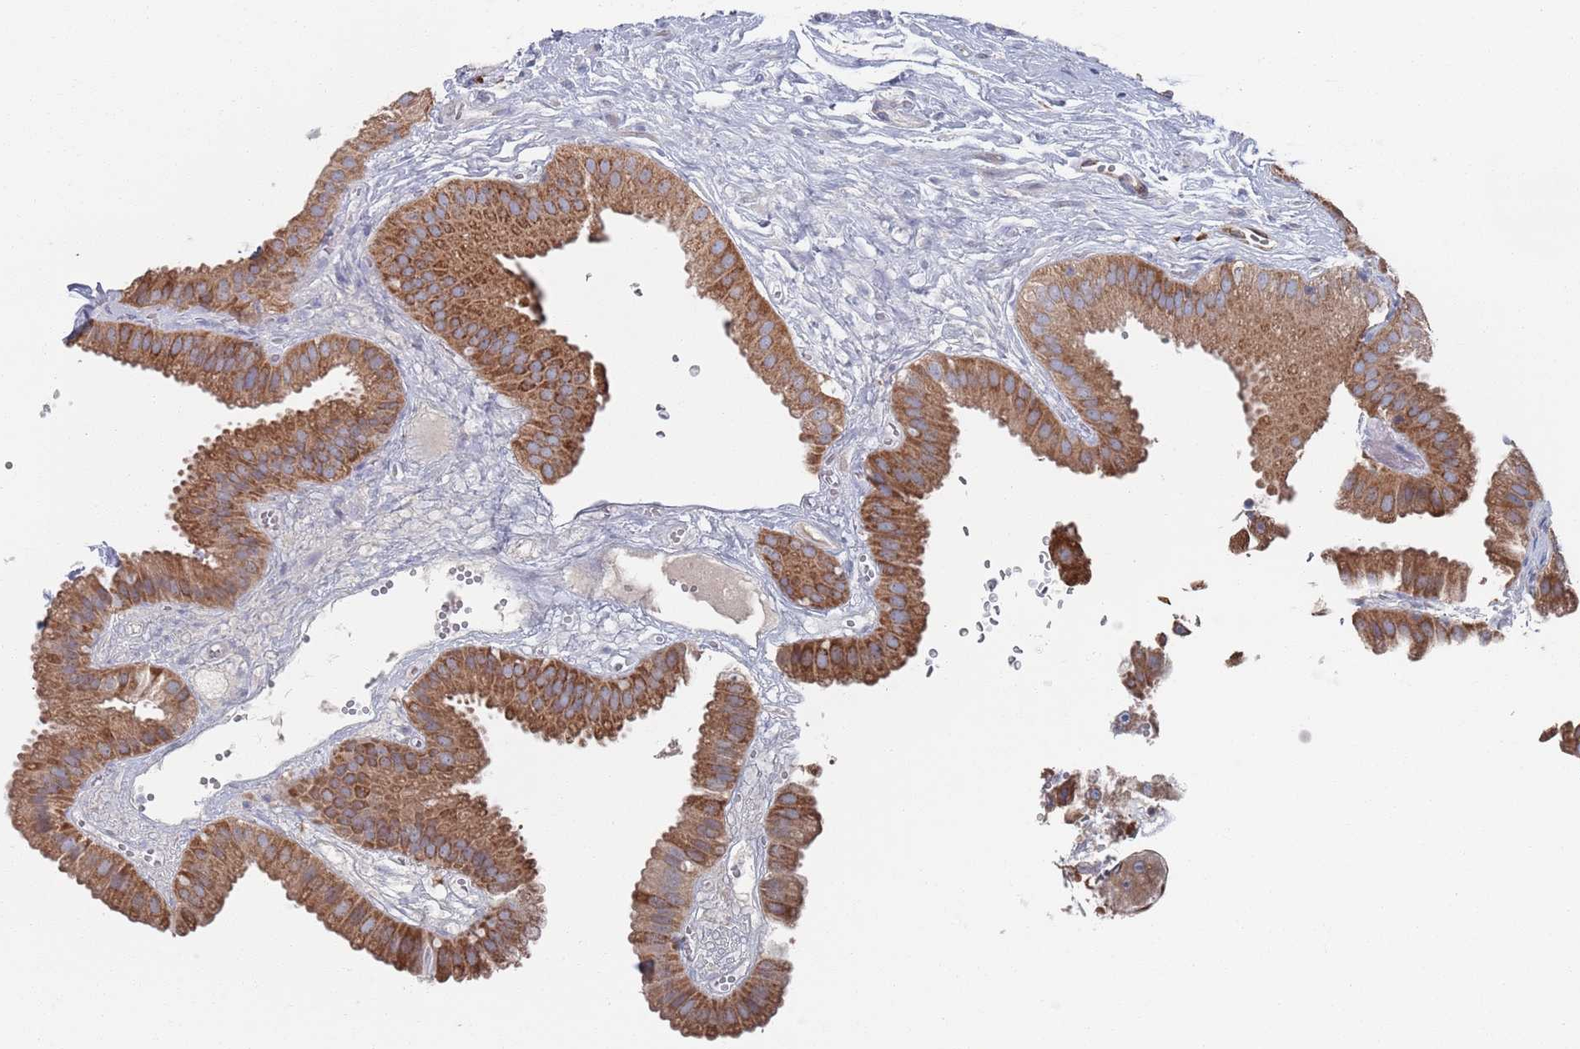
{"staining": {"intensity": "moderate", "quantity": ">75%", "location": "cytoplasmic/membranous"}, "tissue": "gallbladder", "cell_type": "Glandular cells", "image_type": "normal", "snomed": [{"axis": "morphology", "description": "Normal tissue, NOS"}, {"axis": "topography", "description": "Gallbladder"}], "caption": "Moderate cytoplasmic/membranous staining is identified in about >75% of glandular cells in benign gallbladder. The protein of interest is shown in brown color, while the nuclei are stained blue.", "gene": "CCDC106", "patient": {"sex": "female", "age": 61}}